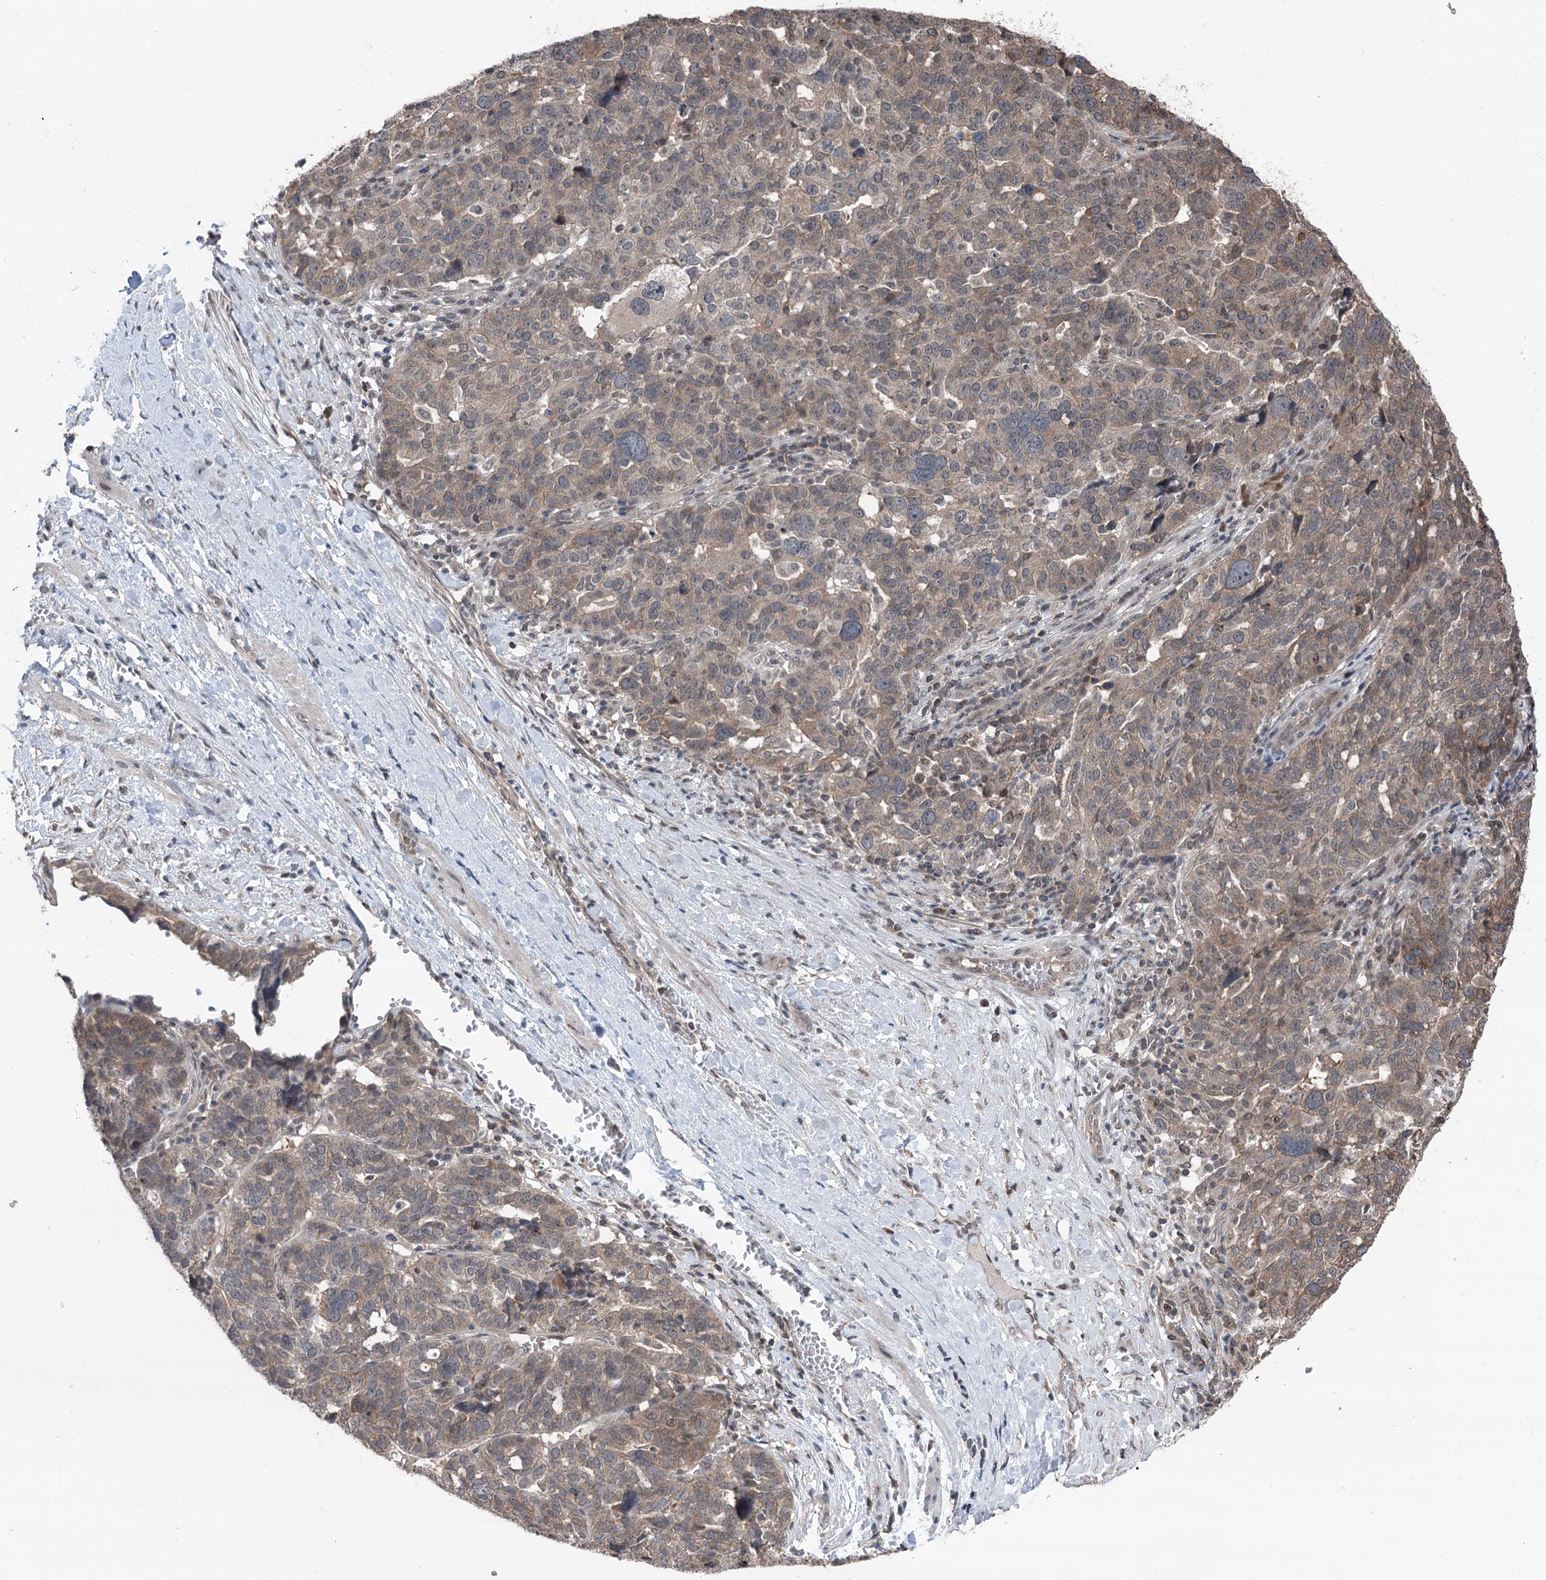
{"staining": {"intensity": "weak", "quantity": ">75%", "location": "cytoplasmic/membranous"}, "tissue": "ovarian cancer", "cell_type": "Tumor cells", "image_type": "cancer", "snomed": [{"axis": "morphology", "description": "Cystadenocarcinoma, serous, NOS"}, {"axis": "topography", "description": "Ovary"}], "caption": "Tumor cells show weak cytoplasmic/membranous expression in about >75% of cells in ovarian cancer. (IHC, brightfield microscopy, high magnification).", "gene": "CCSER2", "patient": {"sex": "female", "age": 59}}